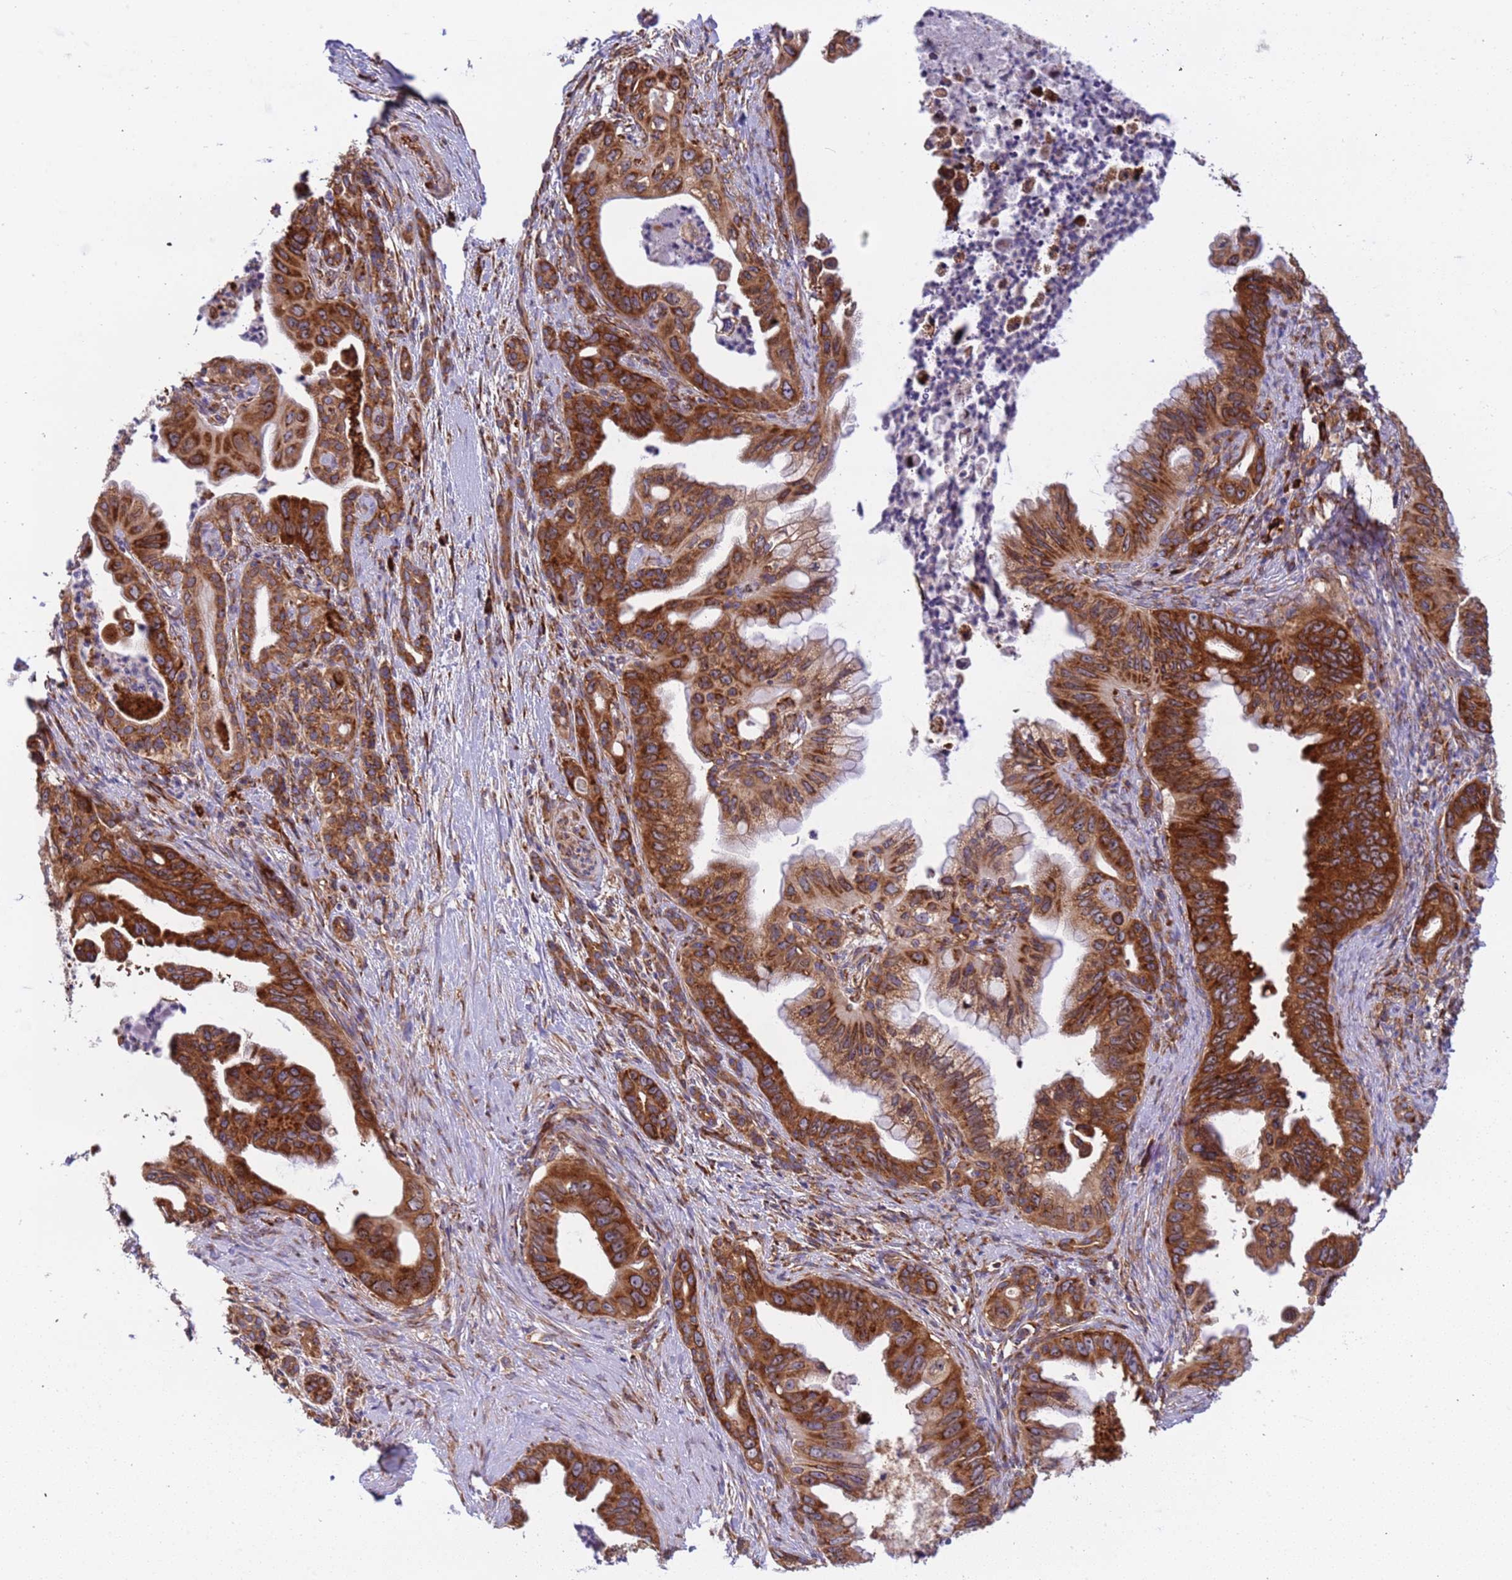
{"staining": {"intensity": "strong", "quantity": ">75%", "location": "cytoplasmic/membranous"}, "tissue": "pancreatic cancer", "cell_type": "Tumor cells", "image_type": "cancer", "snomed": [{"axis": "morphology", "description": "Adenocarcinoma, NOS"}, {"axis": "topography", "description": "Pancreas"}], "caption": "IHC photomicrograph of neoplastic tissue: pancreatic cancer stained using IHC demonstrates high levels of strong protein expression localized specifically in the cytoplasmic/membranous of tumor cells, appearing as a cytoplasmic/membranous brown color.", "gene": "RPL36", "patient": {"sex": "male", "age": 58}}